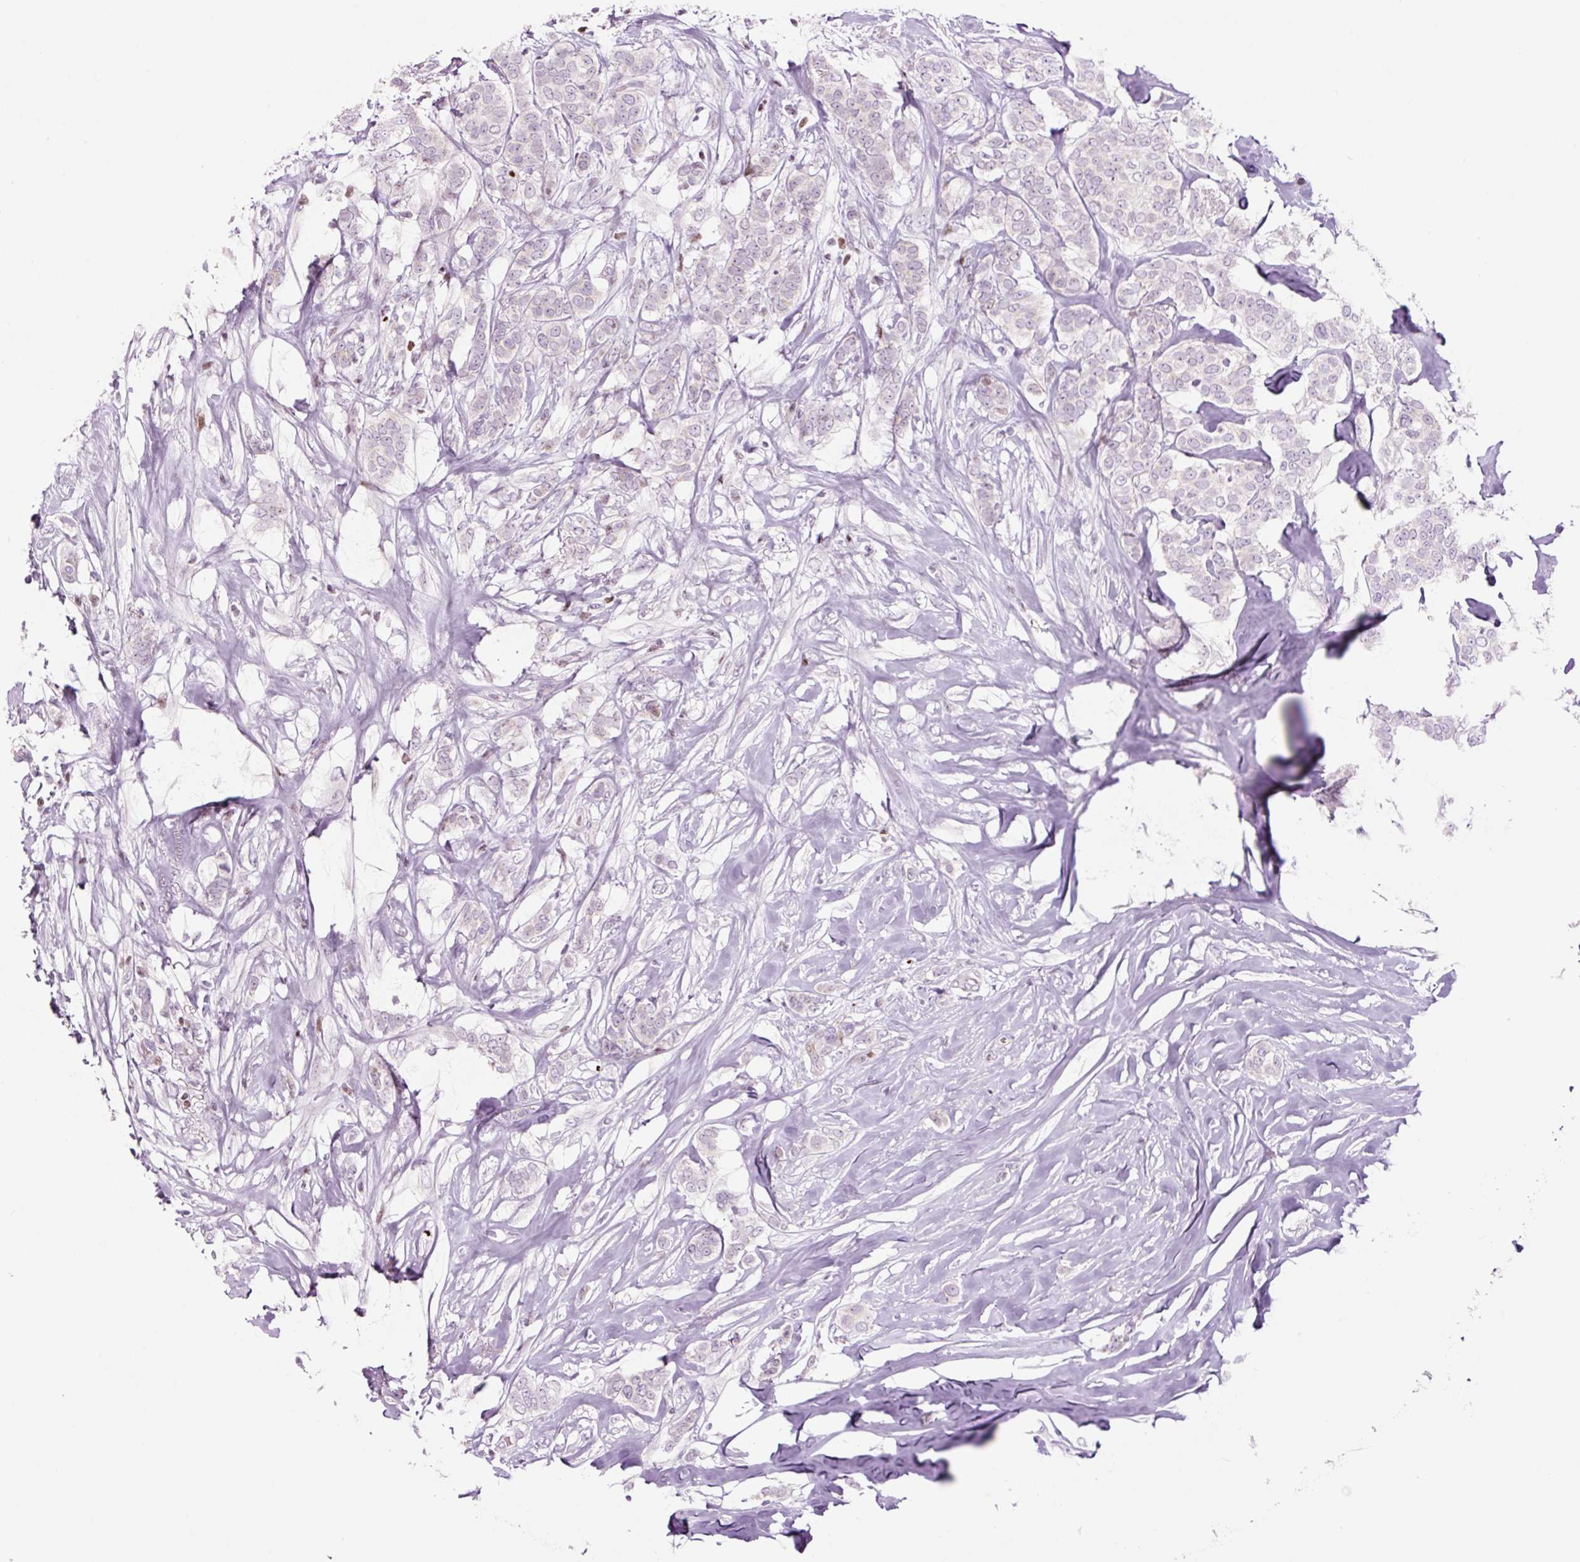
{"staining": {"intensity": "negative", "quantity": "none", "location": "none"}, "tissue": "breast cancer", "cell_type": "Tumor cells", "image_type": "cancer", "snomed": [{"axis": "morphology", "description": "Duct carcinoma"}, {"axis": "topography", "description": "Breast"}], "caption": "A high-resolution photomicrograph shows immunohistochemistry (IHC) staining of breast cancer (invasive ductal carcinoma), which reveals no significant expression in tumor cells. Brightfield microscopy of immunohistochemistry (IHC) stained with DAB (3,3'-diaminobenzidine) (brown) and hematoxylin (blue), captured at high magnification.", "gene": "TMEM177", "patient": {"sex": "female", "age": 72}}